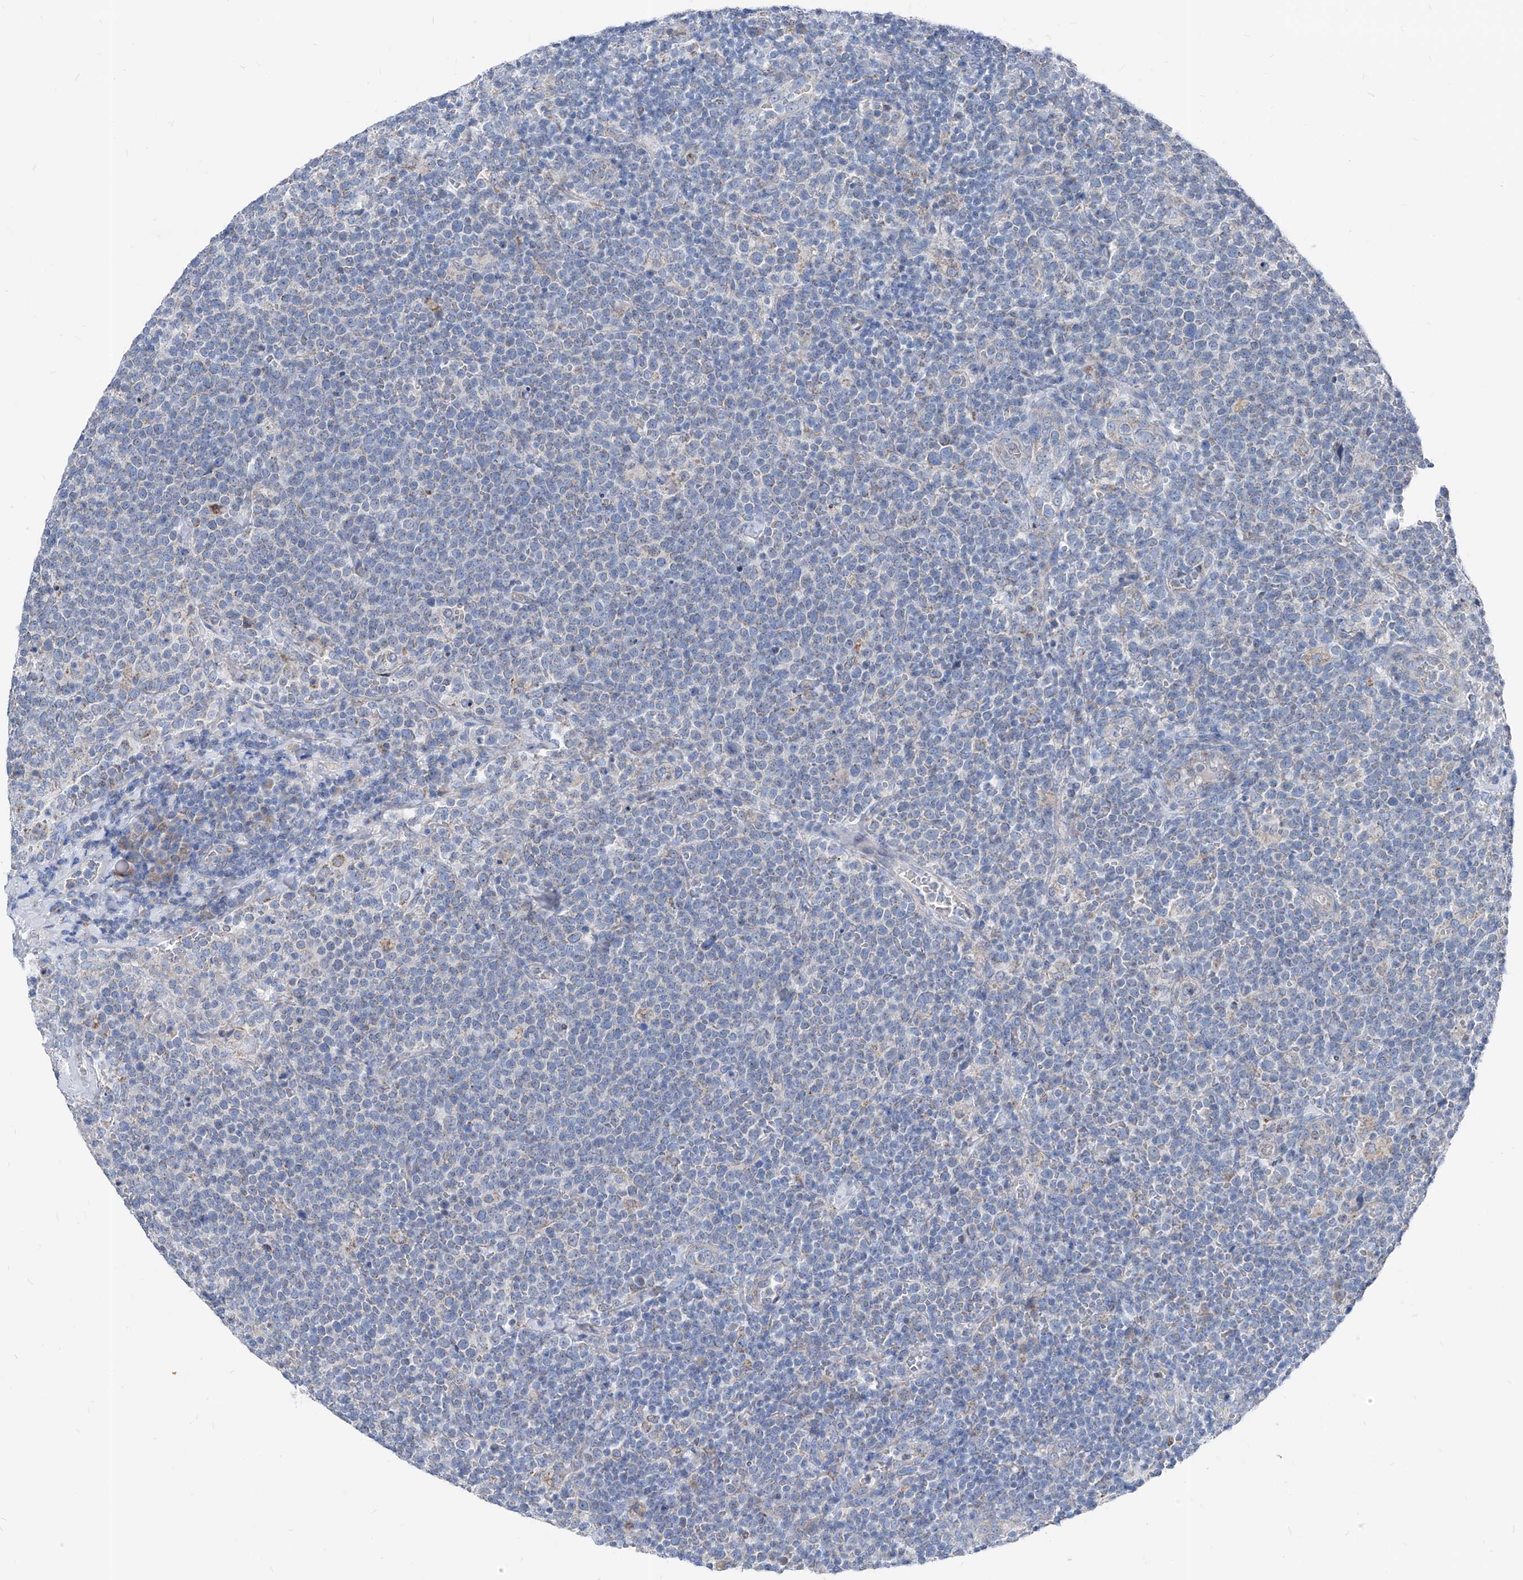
{"staining": {"intensity": "negative", "quantity": "none", "location": "none"}, "tissue": "lymphoma", "cell_type": "Tumor cells", "image_type": "cancer", "snomed": [{"axis": "morphology", "description": "Malignant lymphoma, non-Hodgkin's type, High grade"}, {"axis": "topography", "description": "Lymph node"}], "caption": "The IHC photomicrograph has no significant positivity in tumor cells of high-grade malignant lymphoma, non-Hodgkin's type tissue.", "gene": "AGPS", "patient": {"sex": "male", "age": 61}}